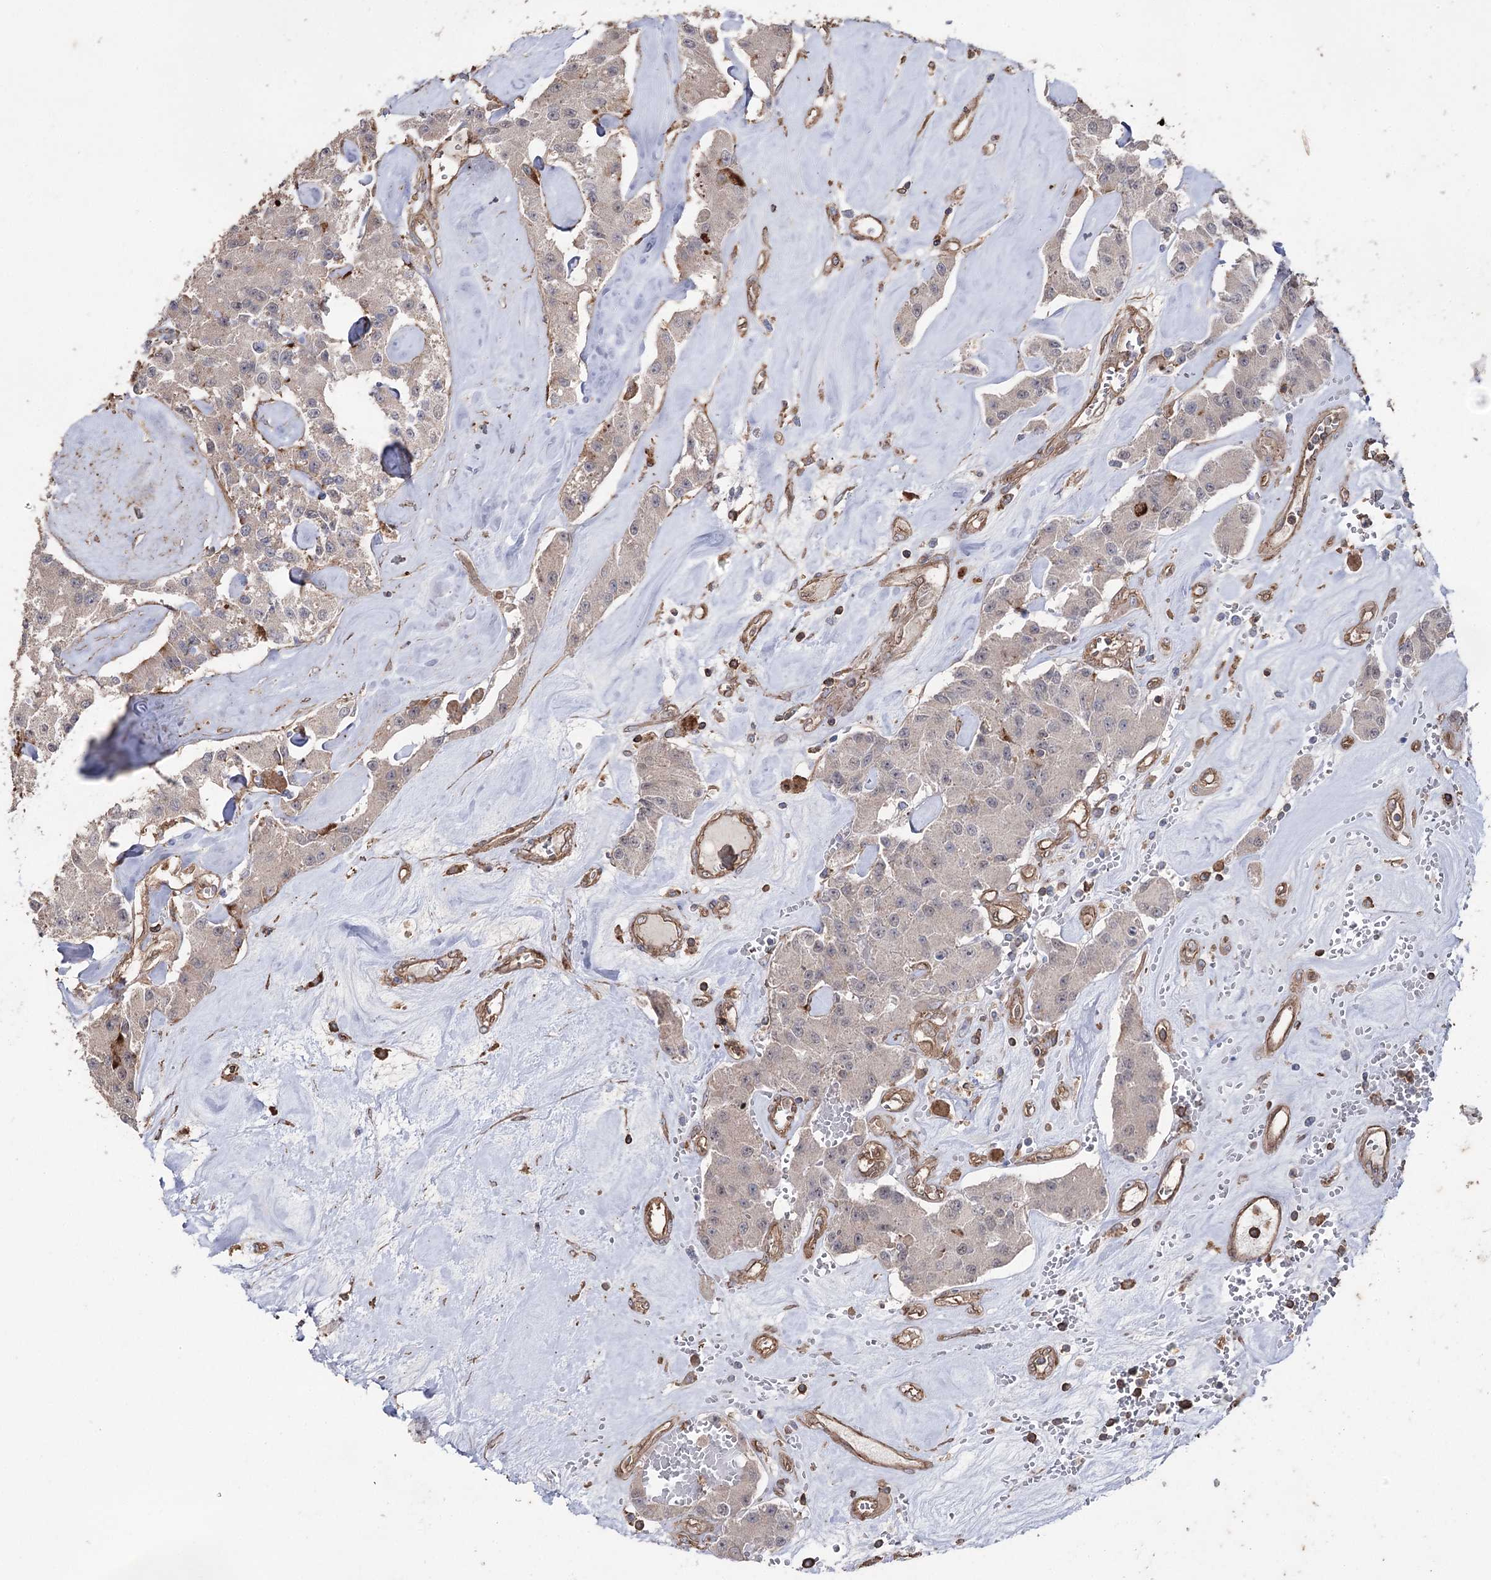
{"staining": {"intensity": "negative", "quantity": "none", "location": "none"}, "tissue": "carcinoid", "cell_type": "Tumor cells", "image_type": "cancer", "snomed": [{"axis": "morphology", "description": "Carcinoid, malignant, NOS"}, {"axis": "topography", "description": "Pancreas"}], "caption": "DAB (3,3'-diaminobenzidine) immunohistochemical staining of human malignant carcinoid demonstrates no significant staining in tumor cells.", "gene": "FAM13B", "patient": {"sex": "male", "age": 41}}